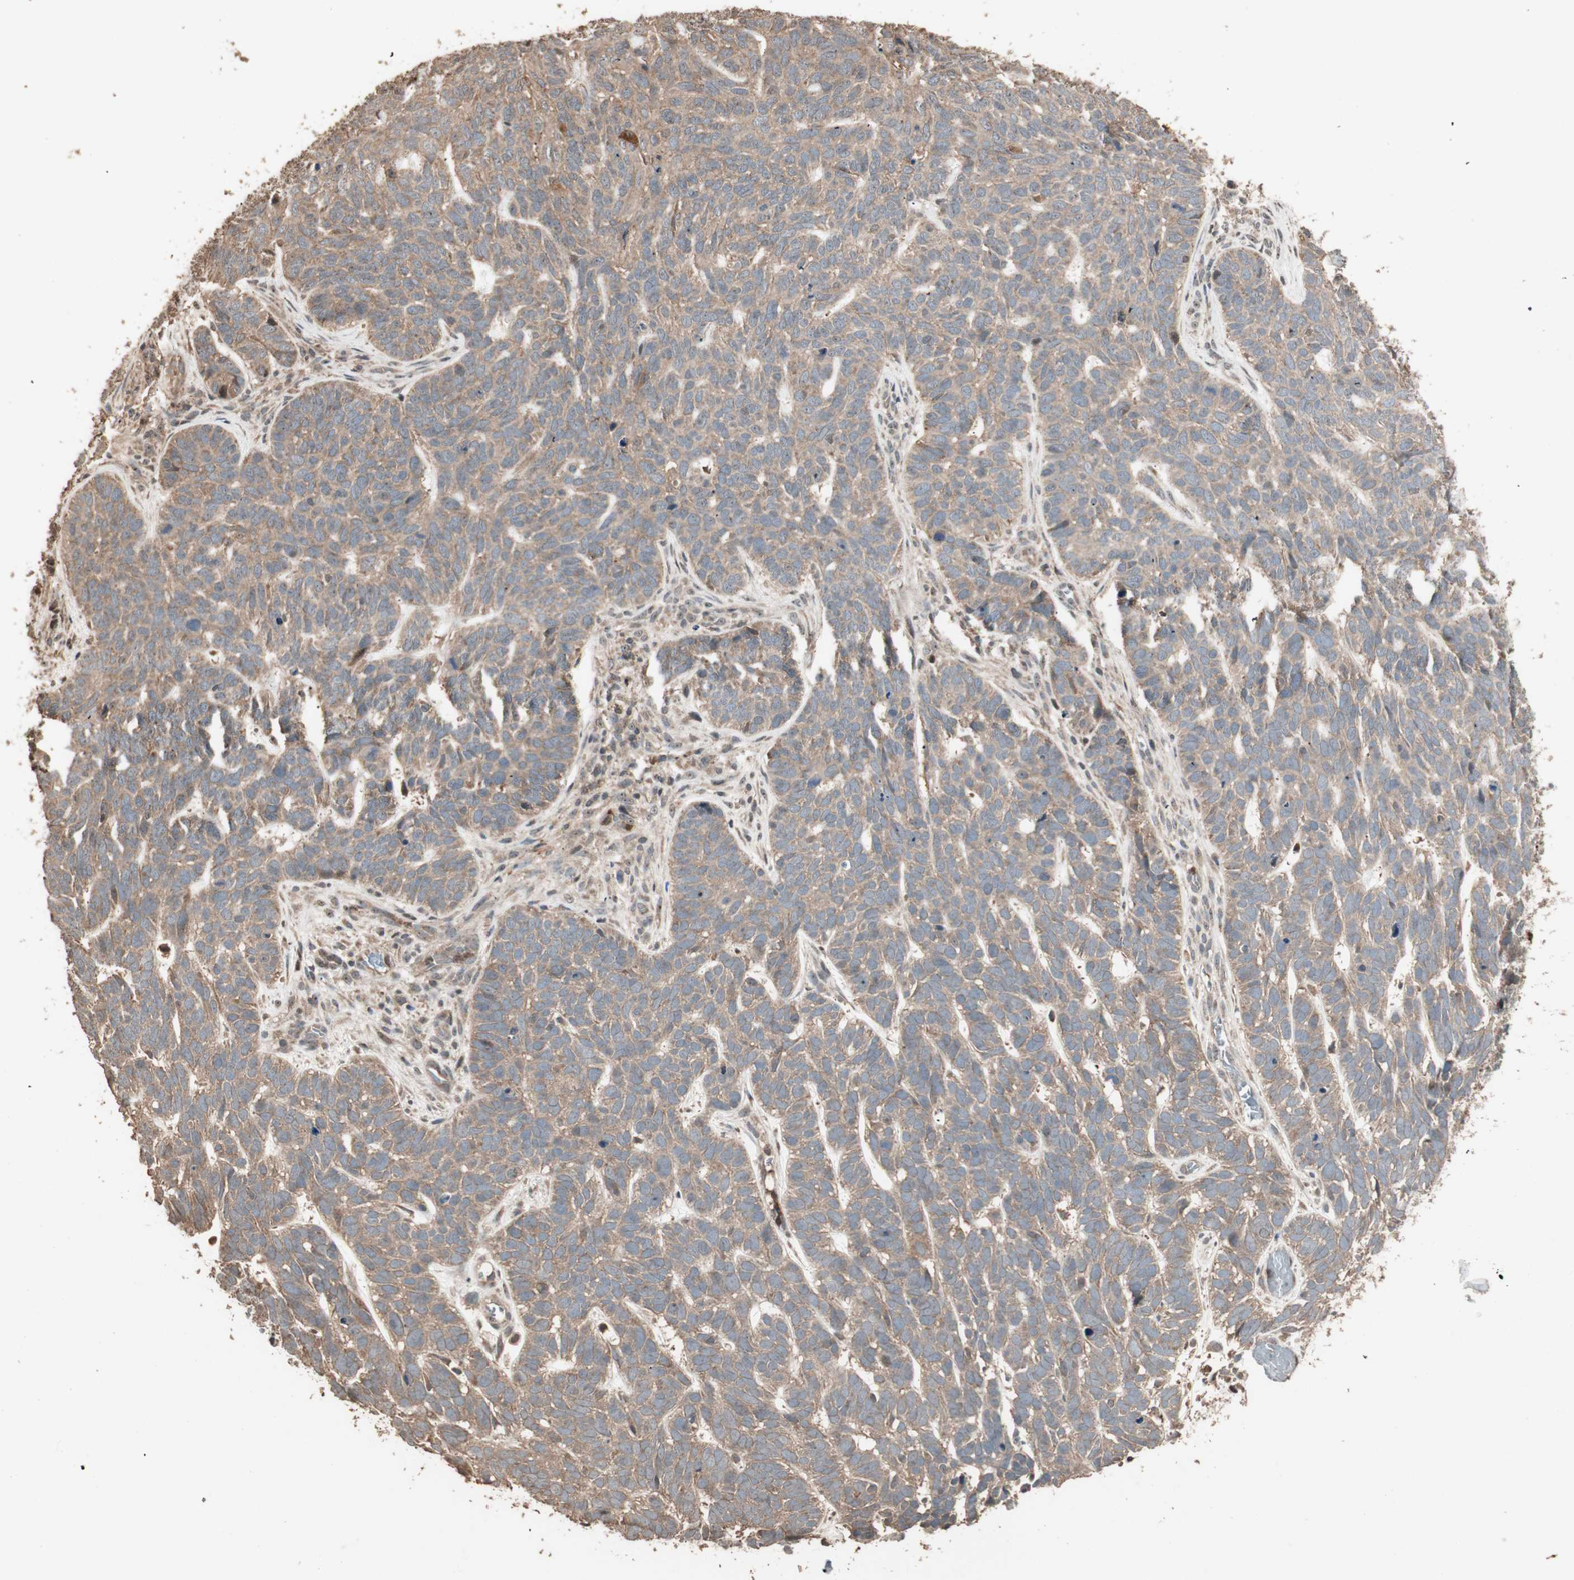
{"staining": {"intensity": "moderate", "quantity": ">75%", "location": "cytoplasmic/membranous"}, "tissue": "skin cancer", "cell_type": "Tumor cells", "image_type": "cancer", "snomed": [{"axis": "morphology", "description": "Basal cell carcinoma"}, {"axis": "topography", "description": "Skin"}], "caption": "Moderate cytoplasmic/membranous positivity for a protein is appreciated in about >75% of tumor cells of skin basal cell carcinoma using IHC.", "gene": "USP20", "patient": {"sex": "male", "age": 87}}